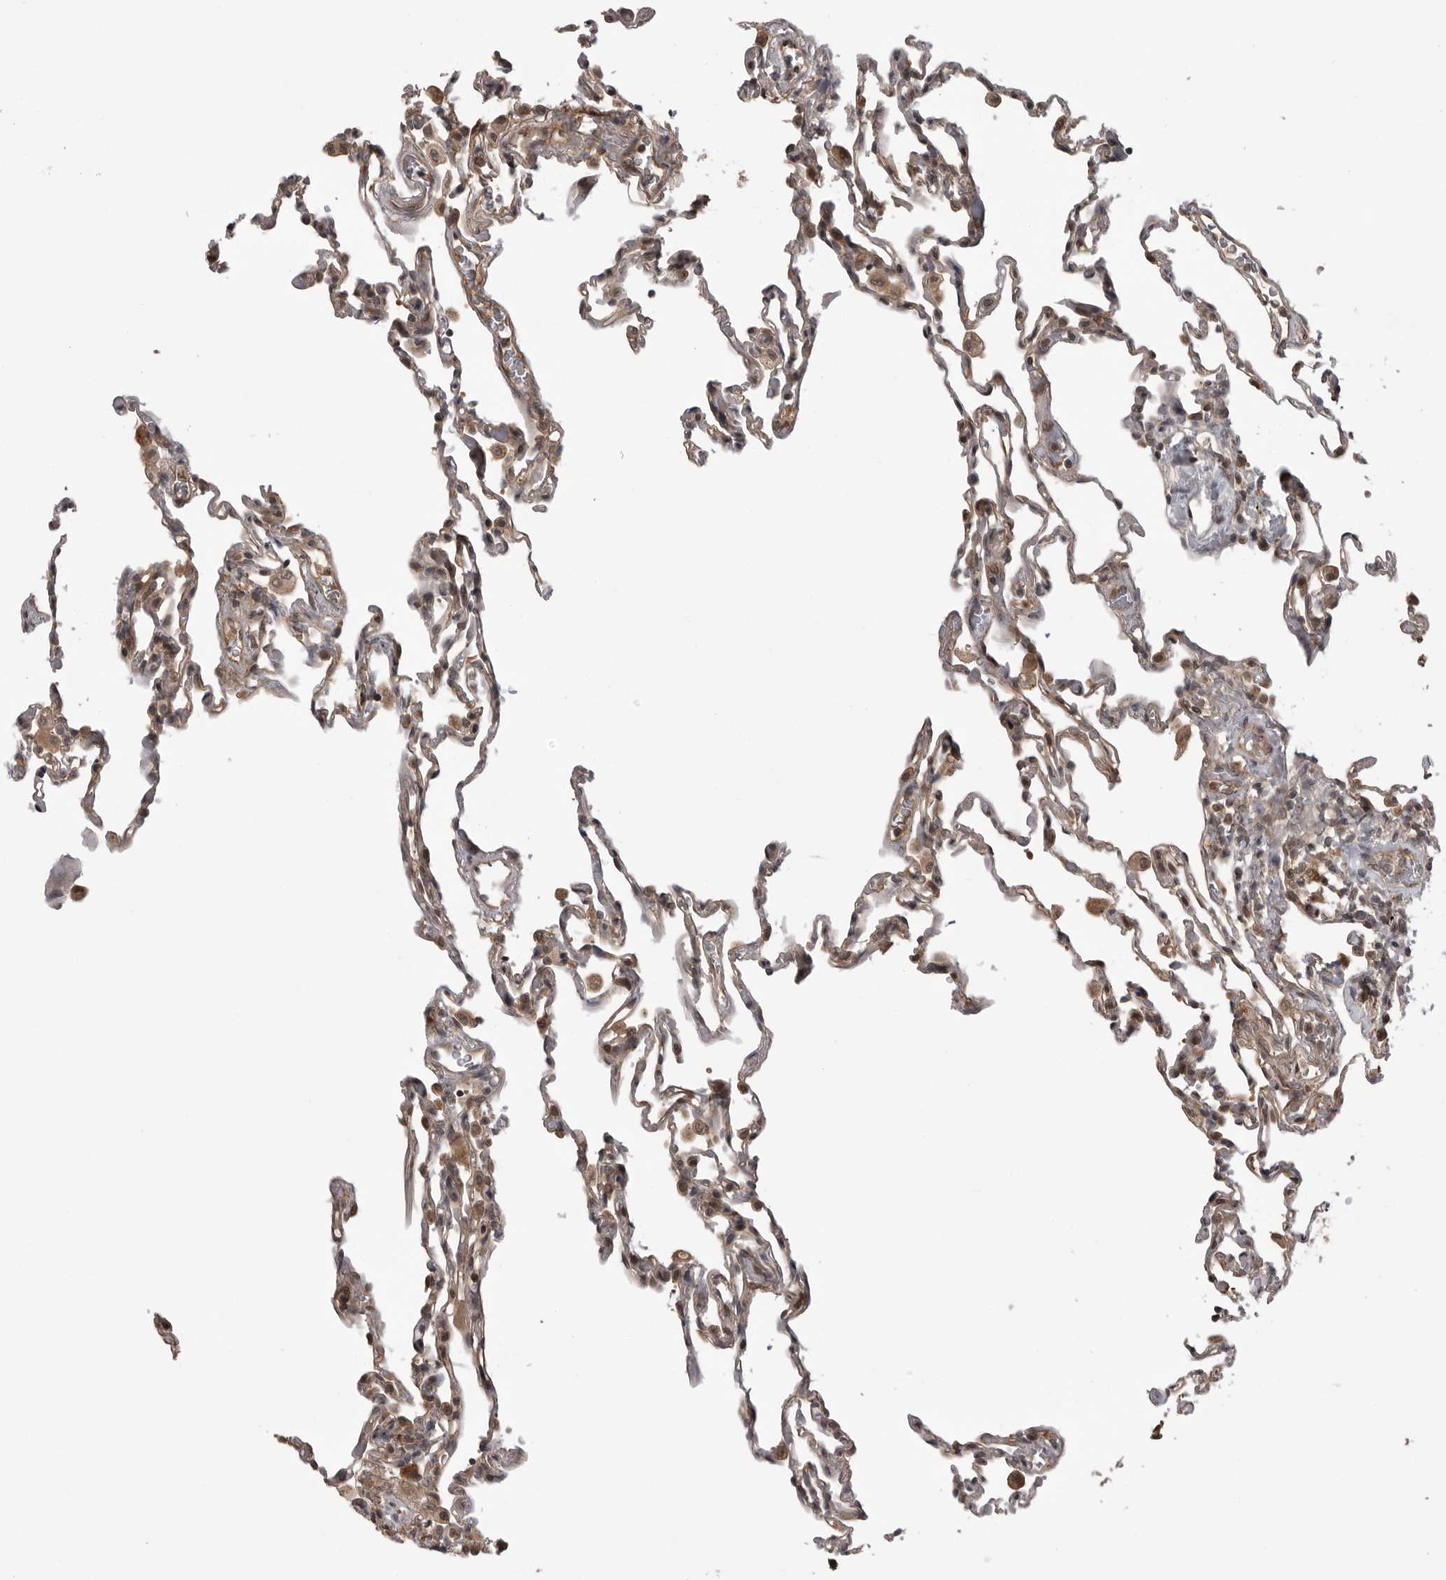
{"staining": {"intensity": "moderate", "quantity": "25%-75%", "location": "cytoplasmic/membranous,nuclear"}, "tissue": "lung", "cell_type": "Alveolar cells", "image_type": "normal", "snomed": [{"axis": "morphology", "description": "Normal tissue, NOS"}, {"axis": "topography", "description": "Lung"}], "caption": "The histopathology image shows staining of benign lung, revealing moderate cytoplasmic/membranous,nuclear protein positivity (brown color) within alveolar cells.", "gene": "AKAP7", "patient": {"sex": "male", "age": 59}}